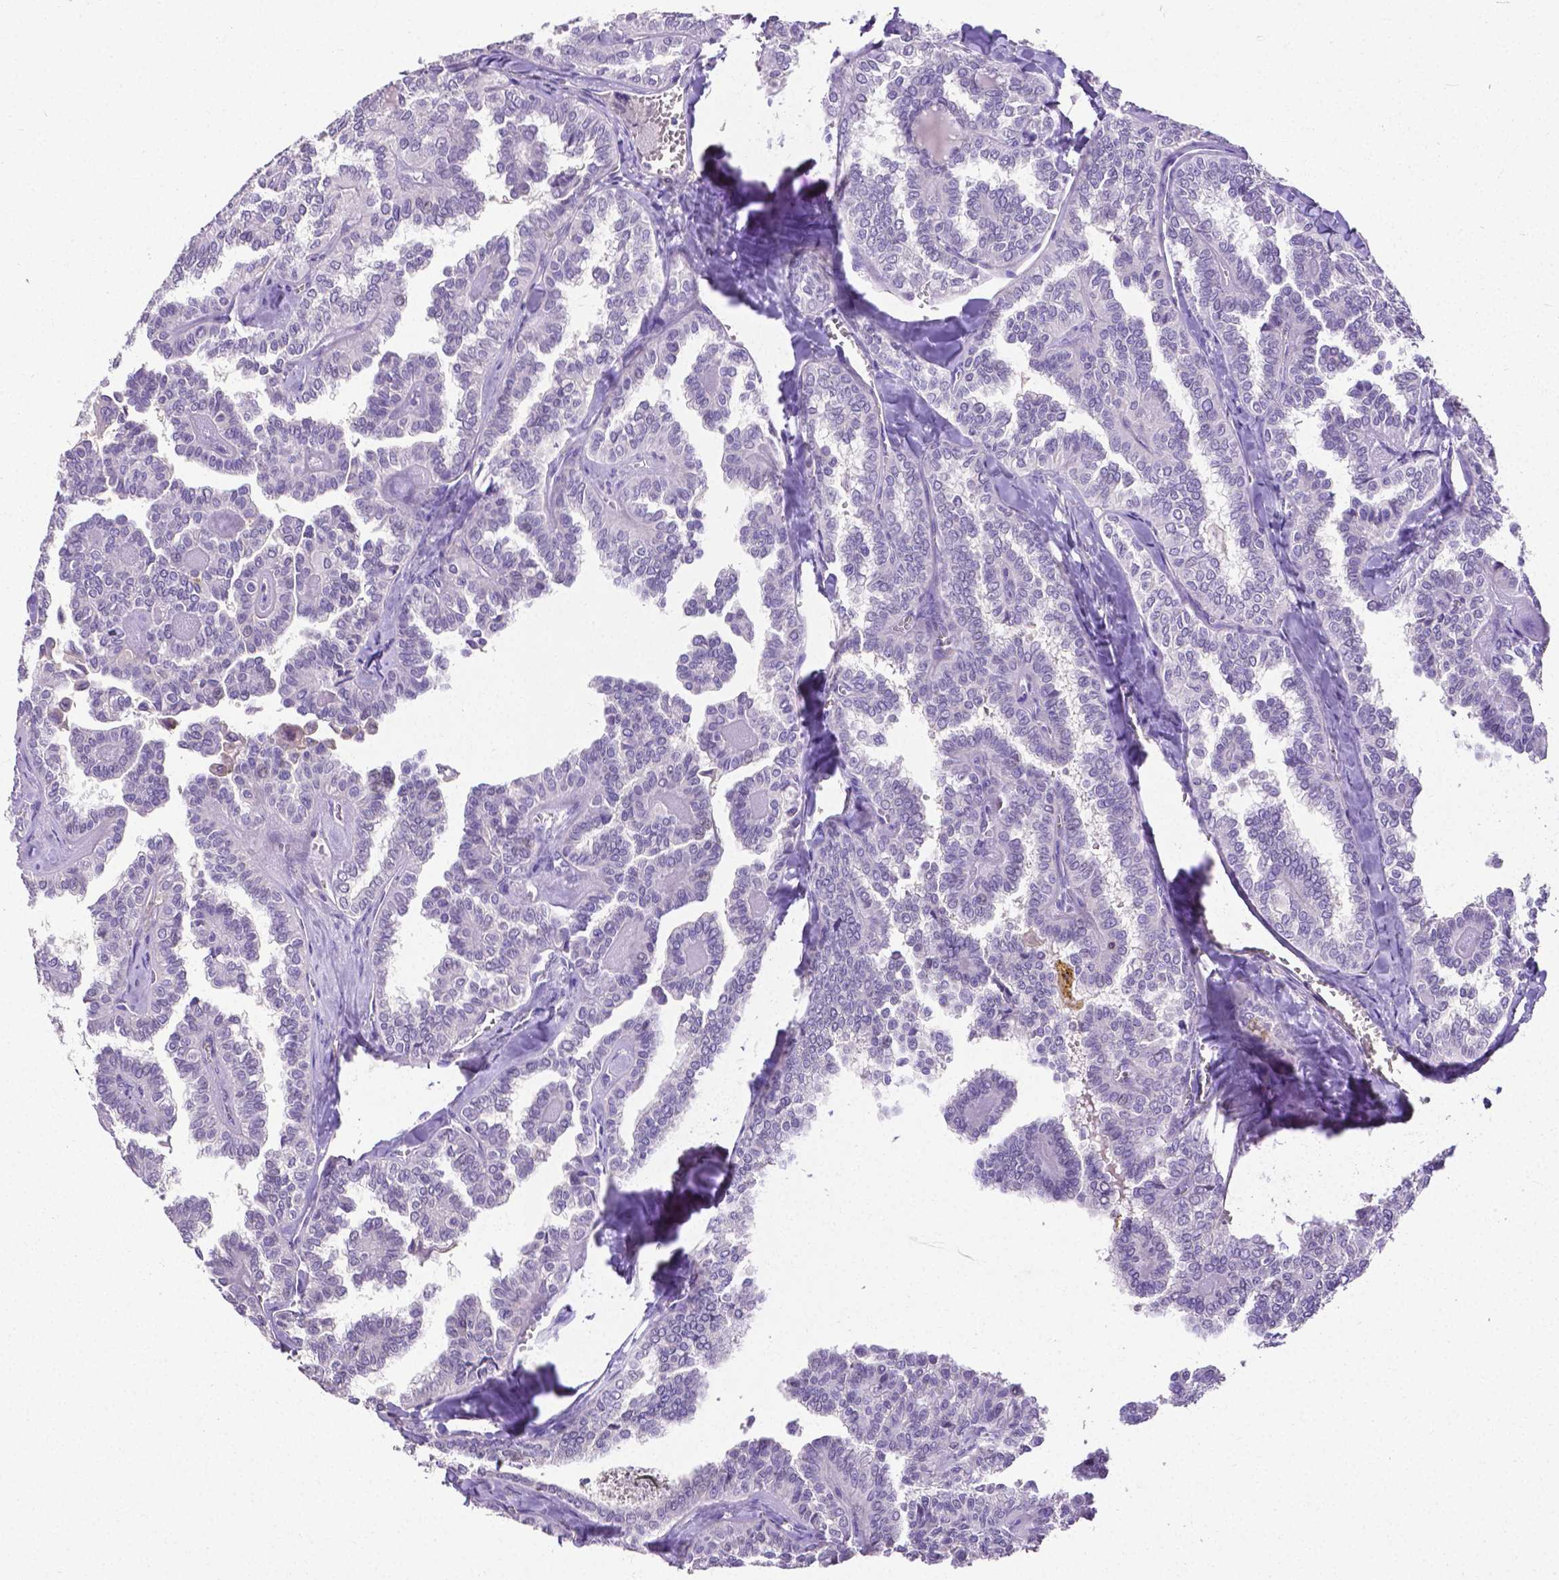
{"staining": {"intensity": "negative", "quantity": "none", "location": "none"}, "tissue": "thyroid cancer", "cell_type": "Tumor cells", "image_type": "cancer", "snomed": [{"axis": "morphology", "description": "Papillary adenocarcinoma, NOS"}, {"axis": "topography", "description": "Thyroid gland"}], "caption": "A micrograph of human thyroid cancer (papillary adenocarcinoma) is negative for staining in tumor cells.", "gene": "CD4", "patient": {"sex": "female", "age": 41}}